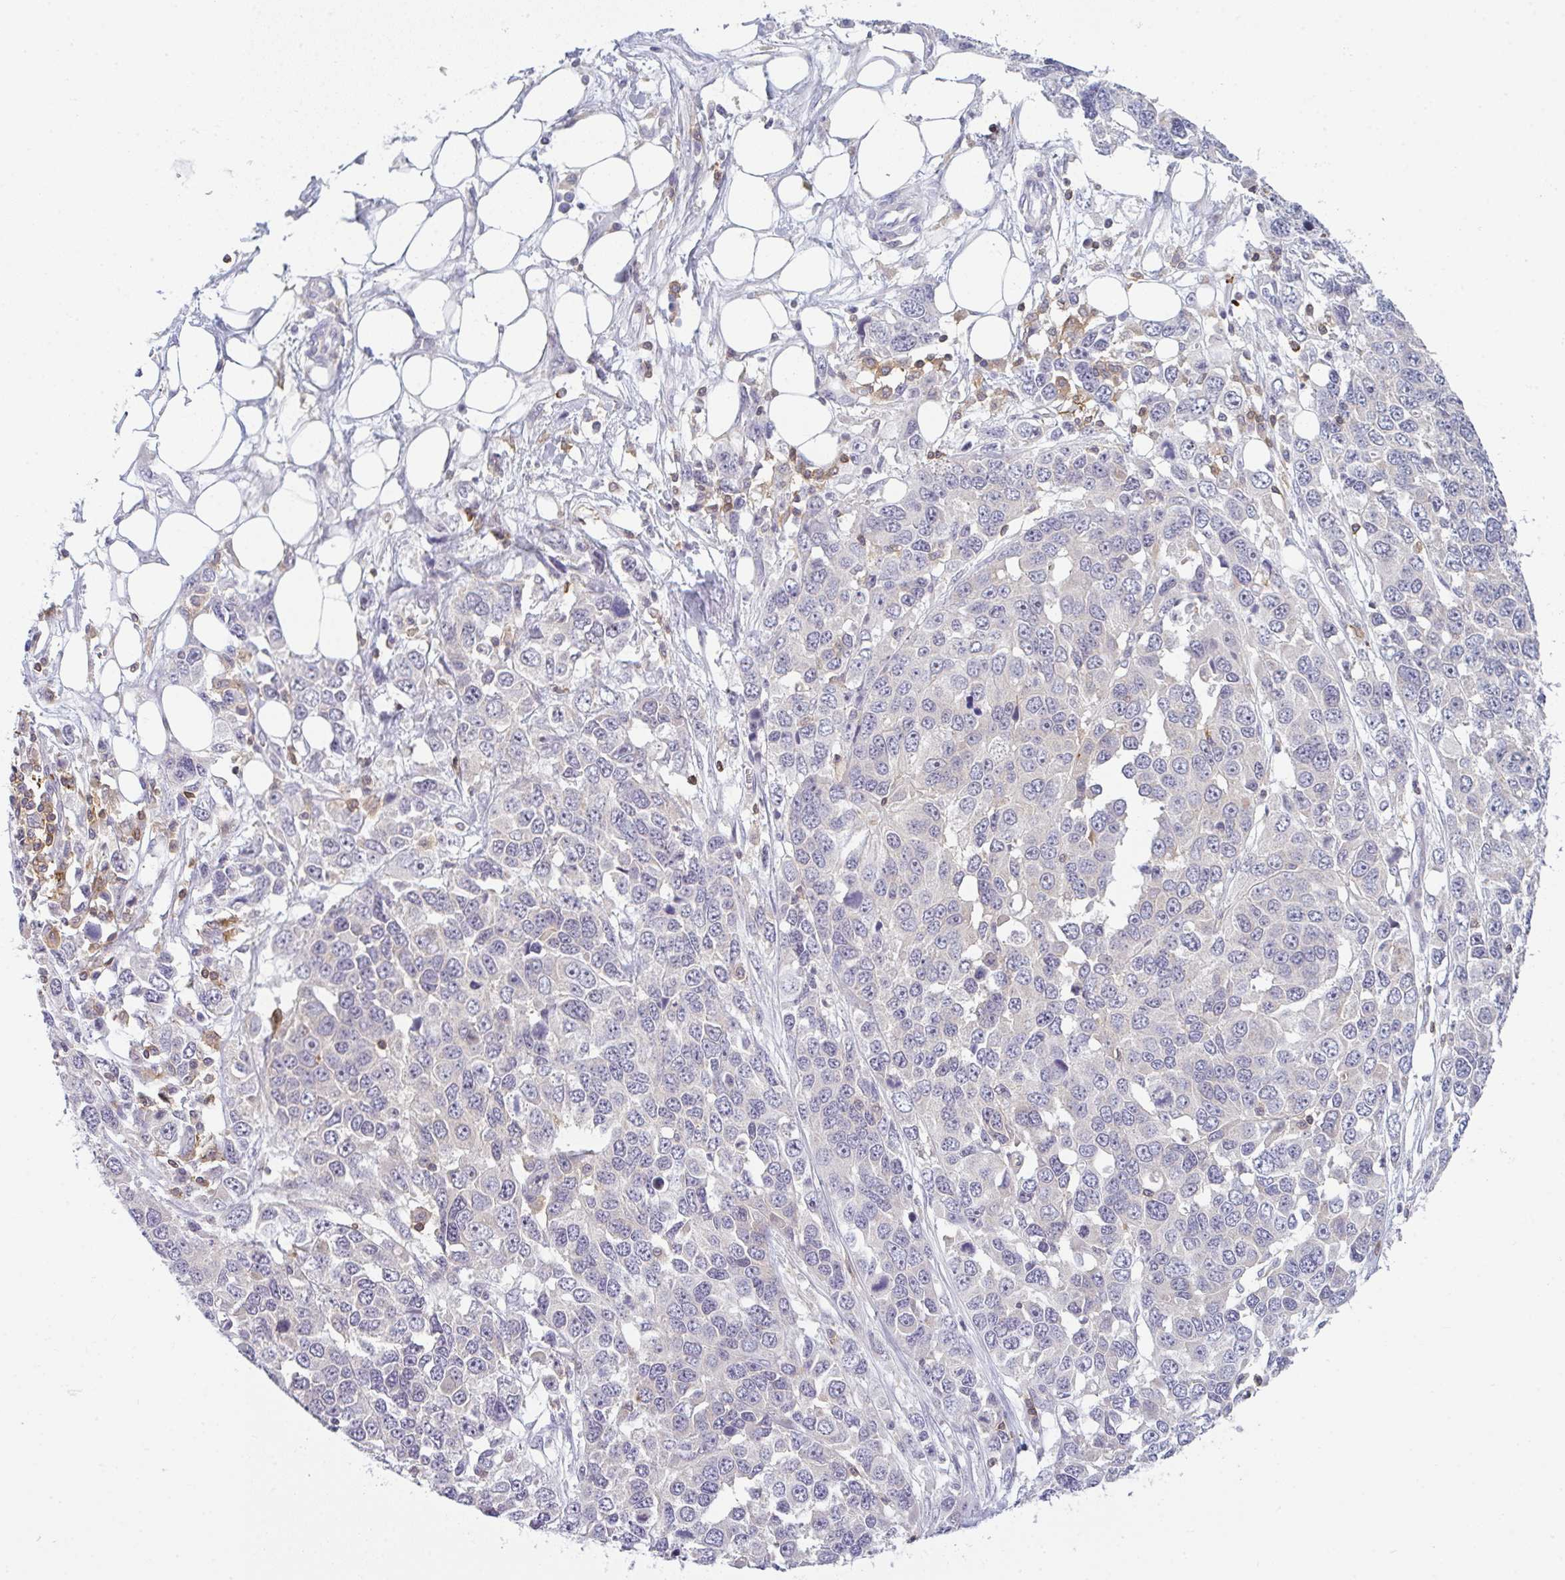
{"staining": {"intensity": "negative", "quantity": "none", "location": "none"}, "tissue": "ovarian cancer", "cell_type": "Tumor cells", "image_type": "cancer", "snomed": [{"axis": "morphology", "description": "Cystadenocarcinoma, serous, NOS"}, {"axis": "topography", "description": "Ovary"}], "caption": "Photomicrograph shows no significant protein positivity in tumor cells of ovarian cancer (serous cystadenocarcinoma). (DAB immunohistochemistry with hematoxylin counter stain).", "gene": "CD80", "patient": {"sex": "female", "age": 76}}